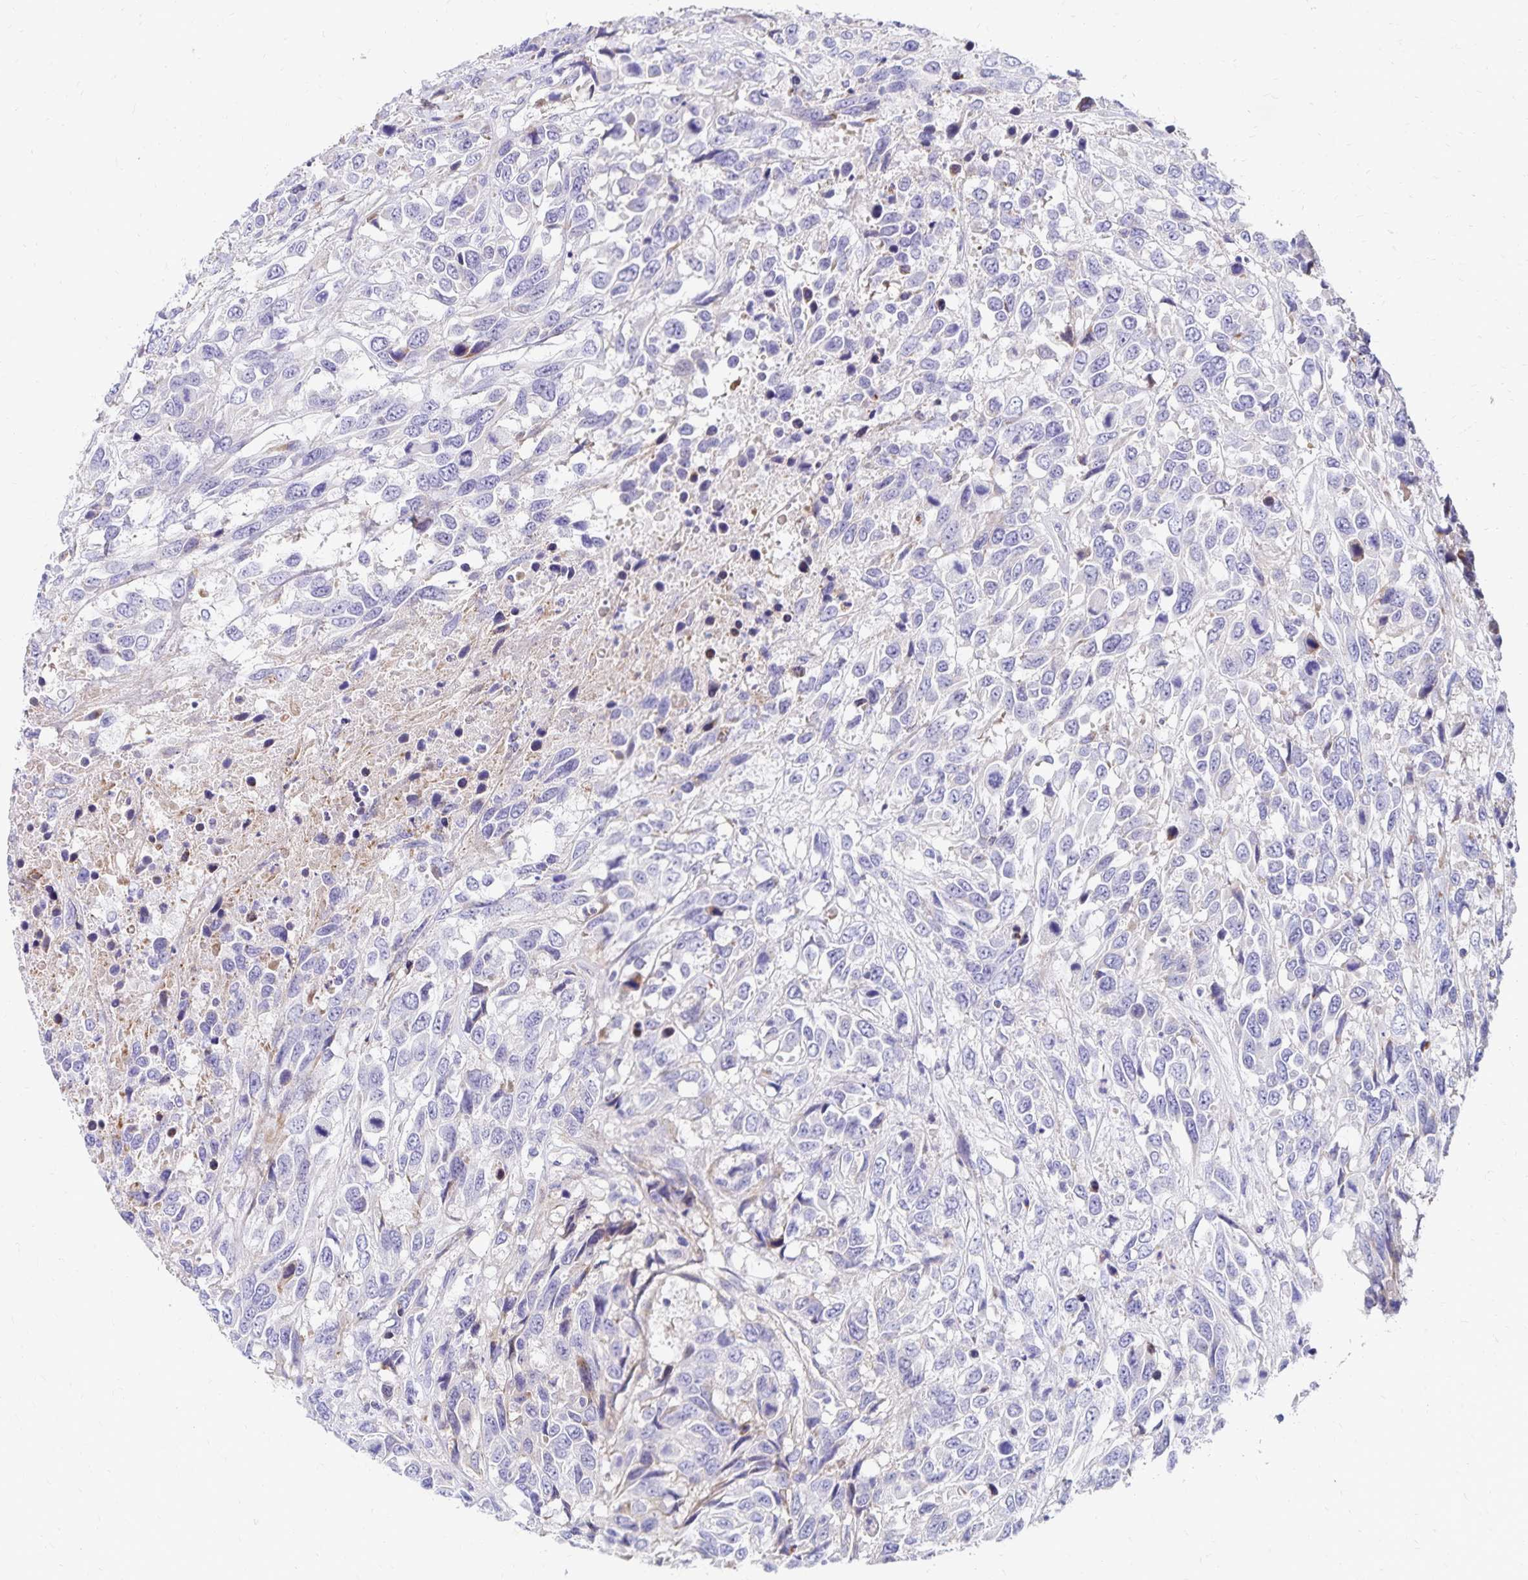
{"staining": {"intensity": "negative", "quantity": "none", "location": "none"}, "tissue": "urothelial cancer", "cell_type": "Tumor cells", "image_type": "cancer", "snomed": [{"axis": "morphology", "description": "Urothelial carcinoma, High grade"}, {"axis": "topography", "description": "Urinary bladder"}], "caption": "Urothelial carcinoma (high-grade) was stained to show a protein in brown. There is no significant positivity in tumor cells.", "gene": "NECAP1", "patient": {"sex": "female", "age": 70}}